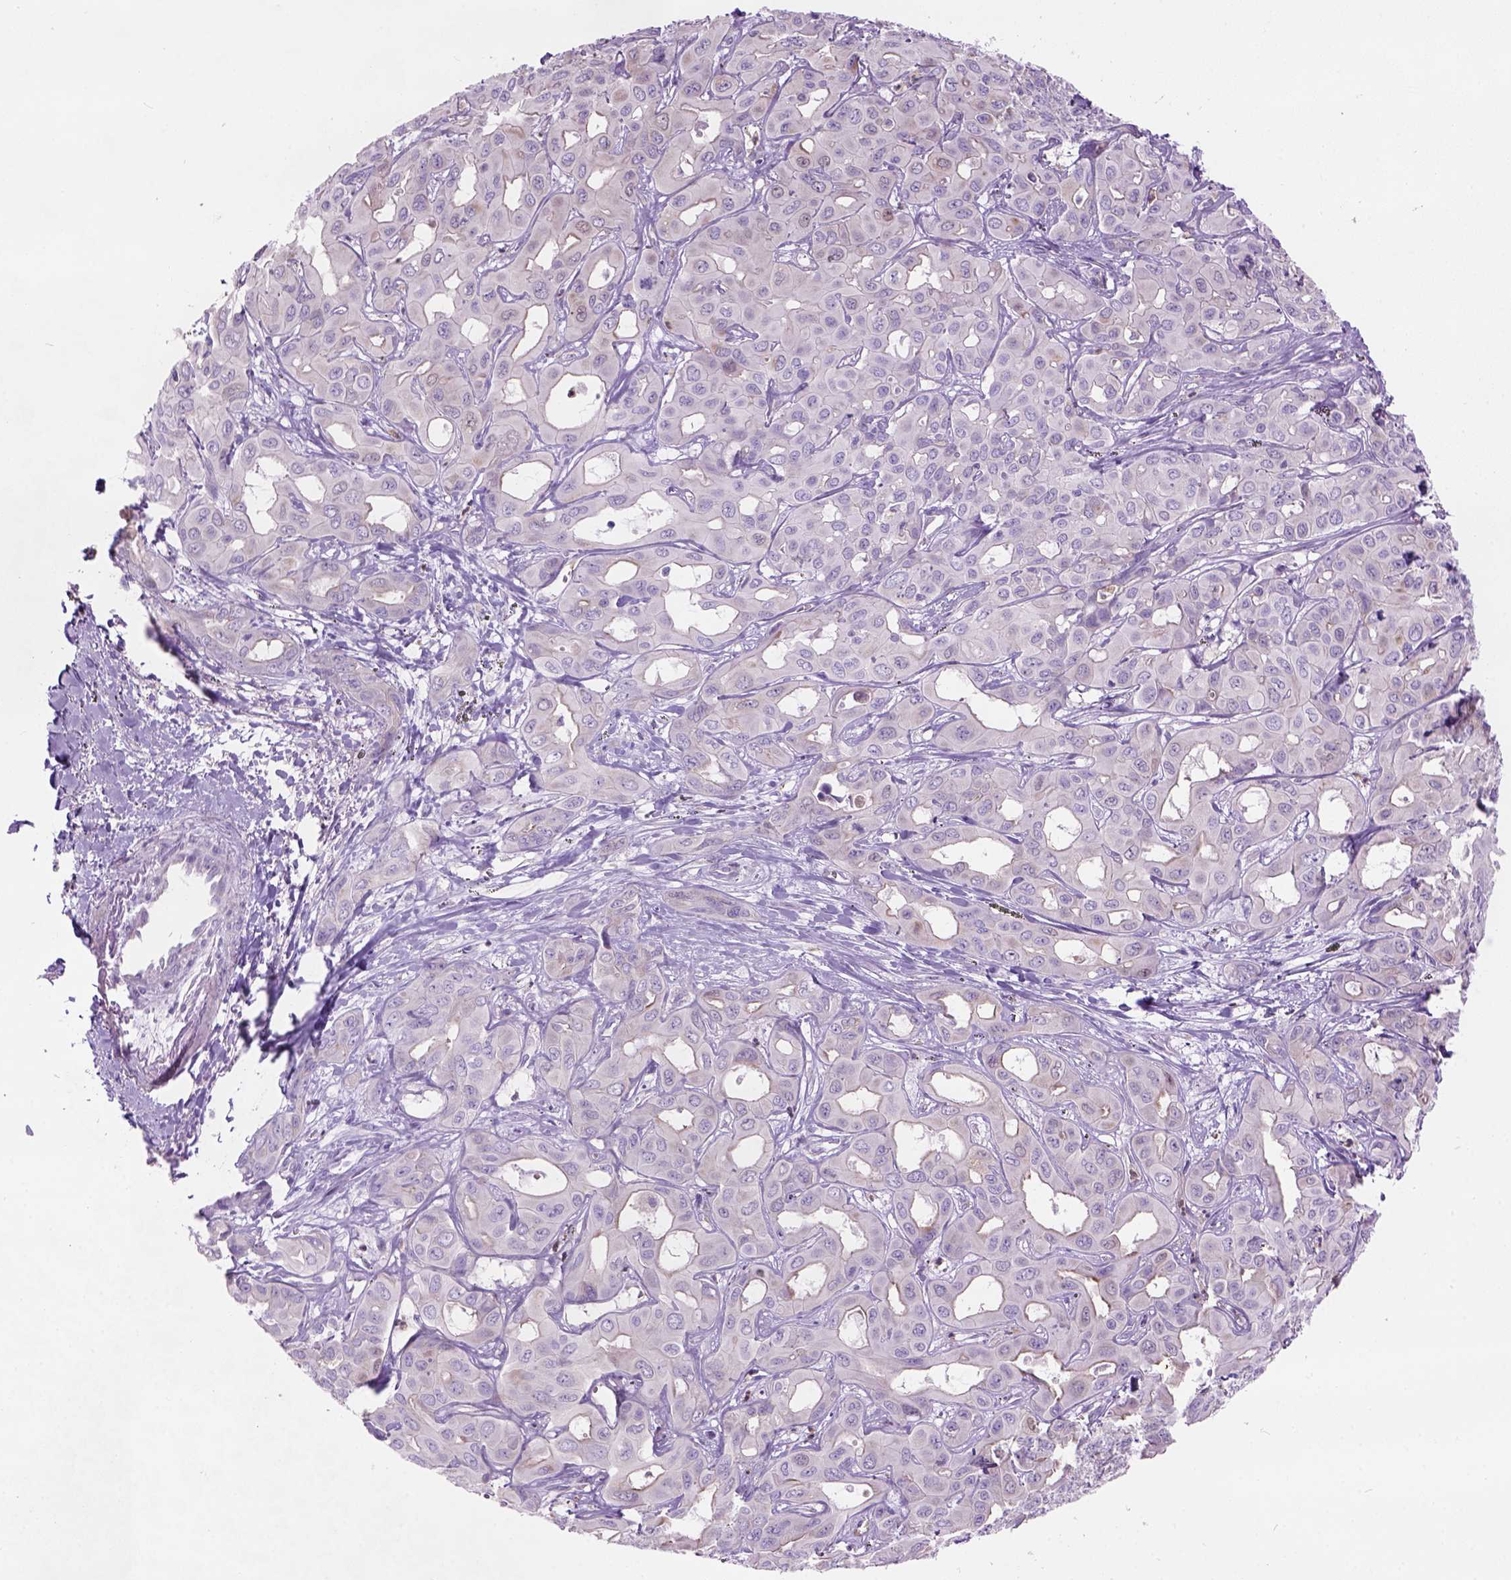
{"staining": {"intensity": "negative", "quantity": "none", "location": "none"}, "tissue": "liver cancer", "cell_type": "Tumor cells", "image_type": "cancer", "snomed": [{"axis": "morphology", "description": "Cholangiocarcinoma"}, {"axis": "topography", "description": "Liver"}], "caption": "This is a photomicrograph of immunohistochemistry (IHC) staining of liver cancer (cholangiocarcinoma), which shows no positivity in tumor cells. The staining was performed using DAB (3,3'-diaminobenzidine) to visualize the protein expression in brown, while the nuclei were stained in blue with hematoxylin (Magnification: 20x).", "gene": "CD84", "patient": {"sex": "female", "age": 60}}